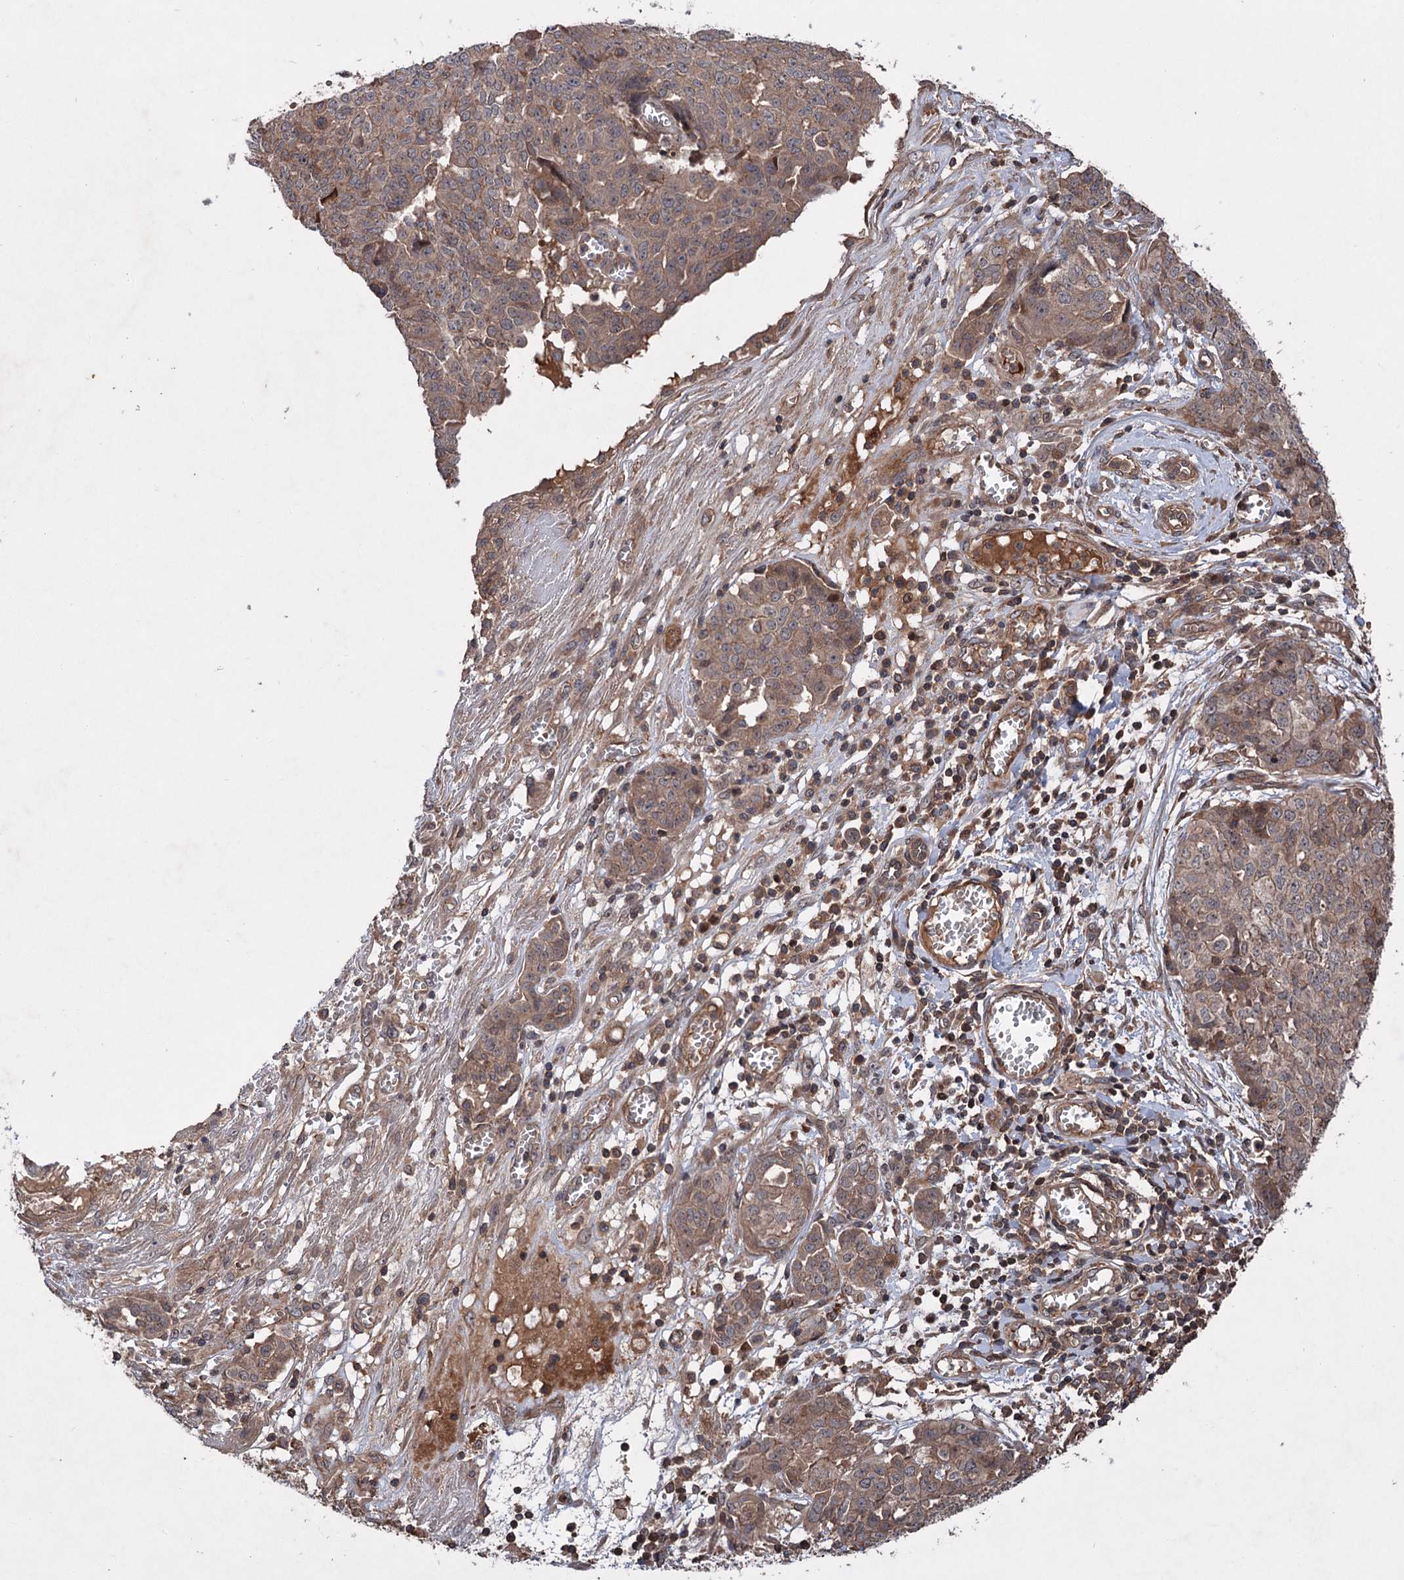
{"staining": {"intensity": "moderate", "quantity": ">75%", "location": "cytoplasmic/membranous"}, "tissue": "ovarian cancer", "cell_type": "Tumor cells", "image_type": "cancer", "snomed": [{"axis": "morphology", "description": "Cystadenocarcinoma, serous, NOS"}, {"axis": "topography", "description": "Soft tissue"}, {"axis": "topography", "description": "Ovary"}], "caption": "Immunohistochemistry (IHC) staining of serous cystadenocarcinoma (ovarian), which demonstrates medium levels of moderate cytoplasmic/membranous staining in approximately >75% of tumor cells indicating moderate cytoplasmic/membranous protein staining. The staining was performed using DAB (brown) for protein detection and nuclei were counterstained in hematoxylin (blue).", "gene": "ADK", "patient": {"sex": "female", "age": 57}}